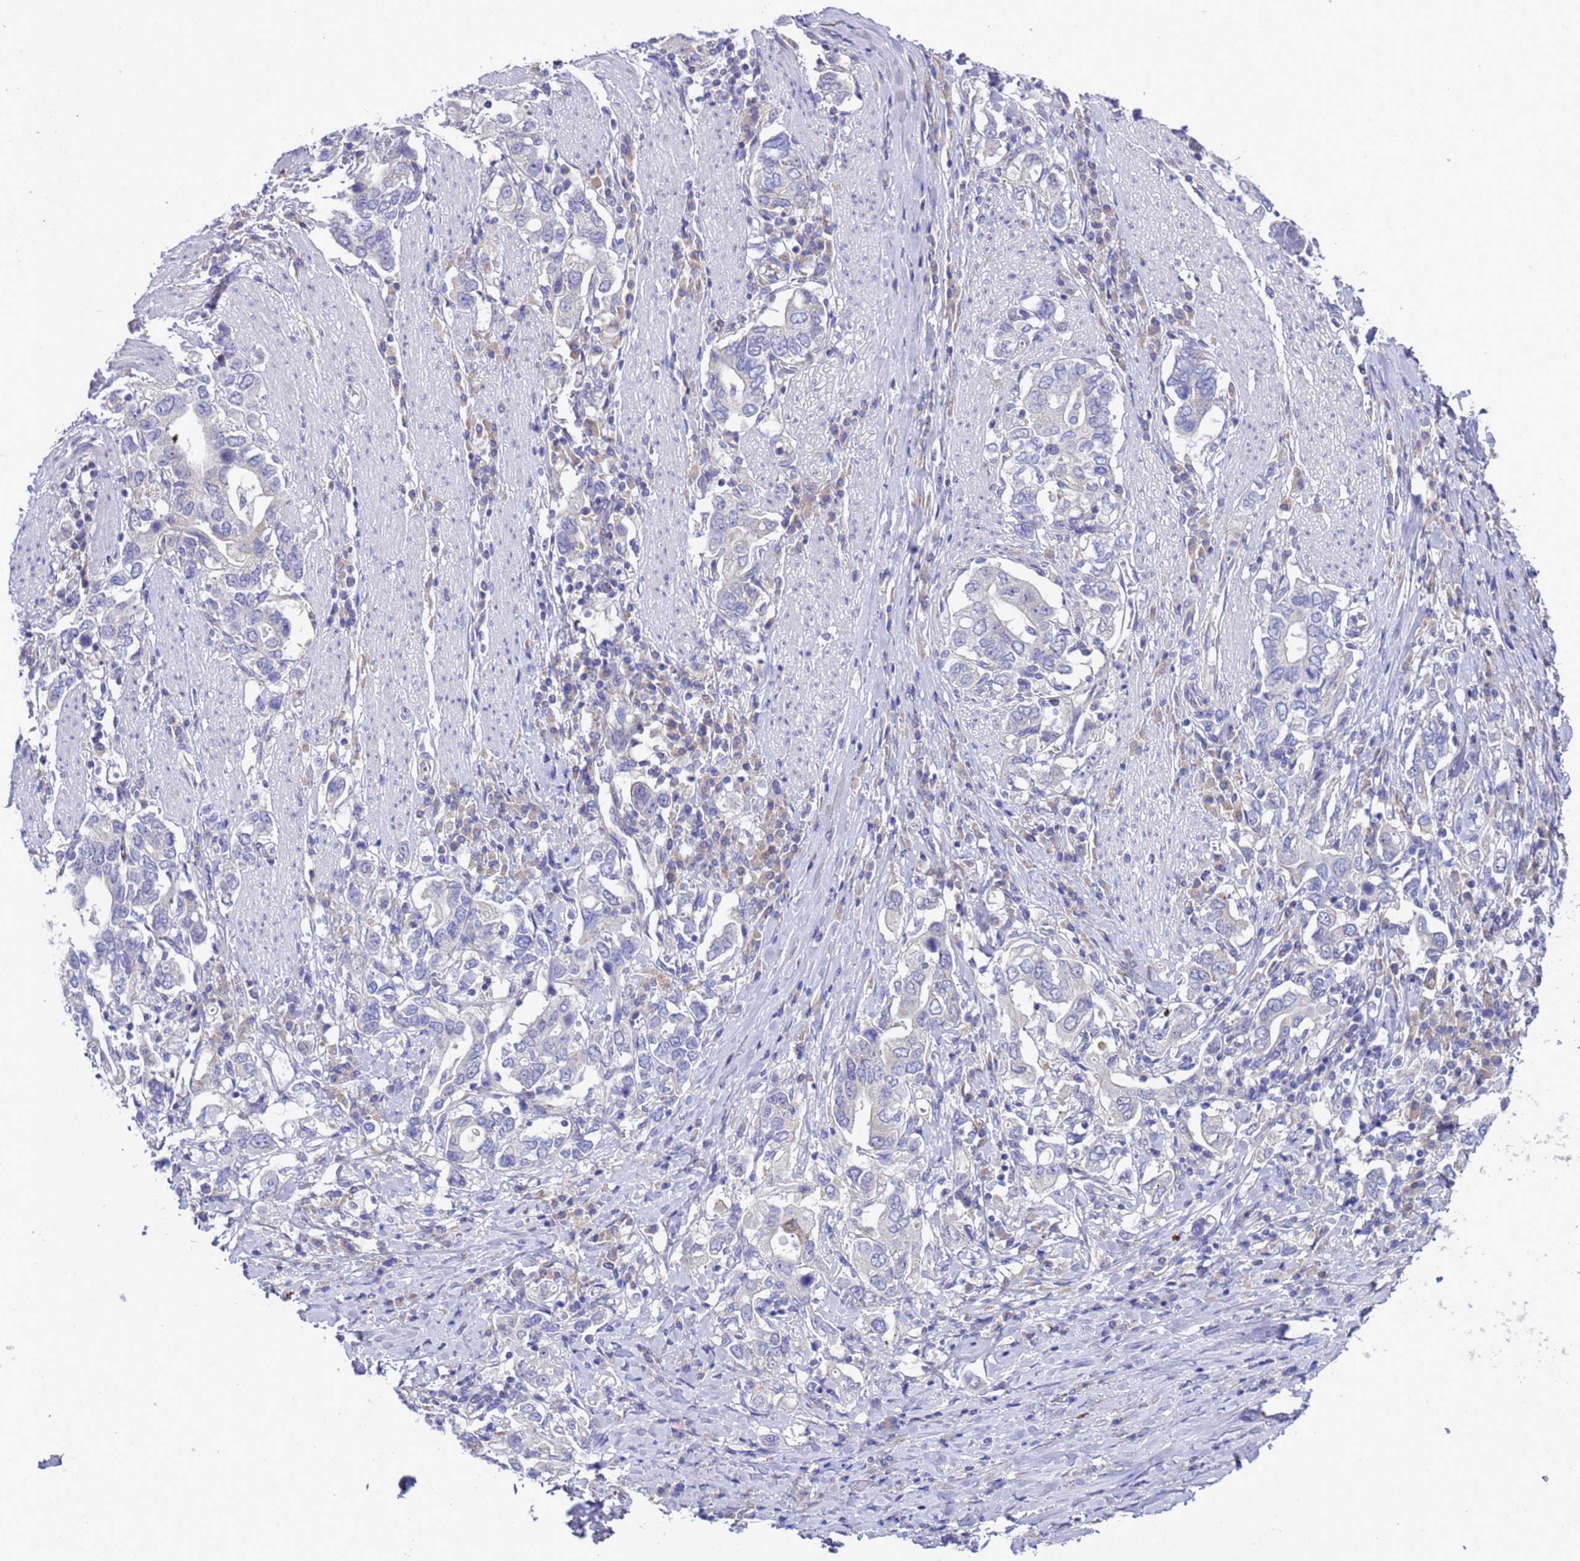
{"staining": {"intensity": "negative", "quantity": "none", "location": "none"}, "tissue": "stomach cancer", "cell_type": "Tumor cells", "image_type": "cancer", "snomed": [{"axis": "morphology", "description": "Adenocarcinoma, NOS"}, {"axis": "topography", "description": "Stomach, upper"}, {"axis": "topography", "description": "Stomach"}], "caption": "A histopathology image of human stomach cancer (adenocarcinoma) is negative for staining in tumor cells.", "gene": "RC3H2", "patient": {"sex": "male", "age": 62}}